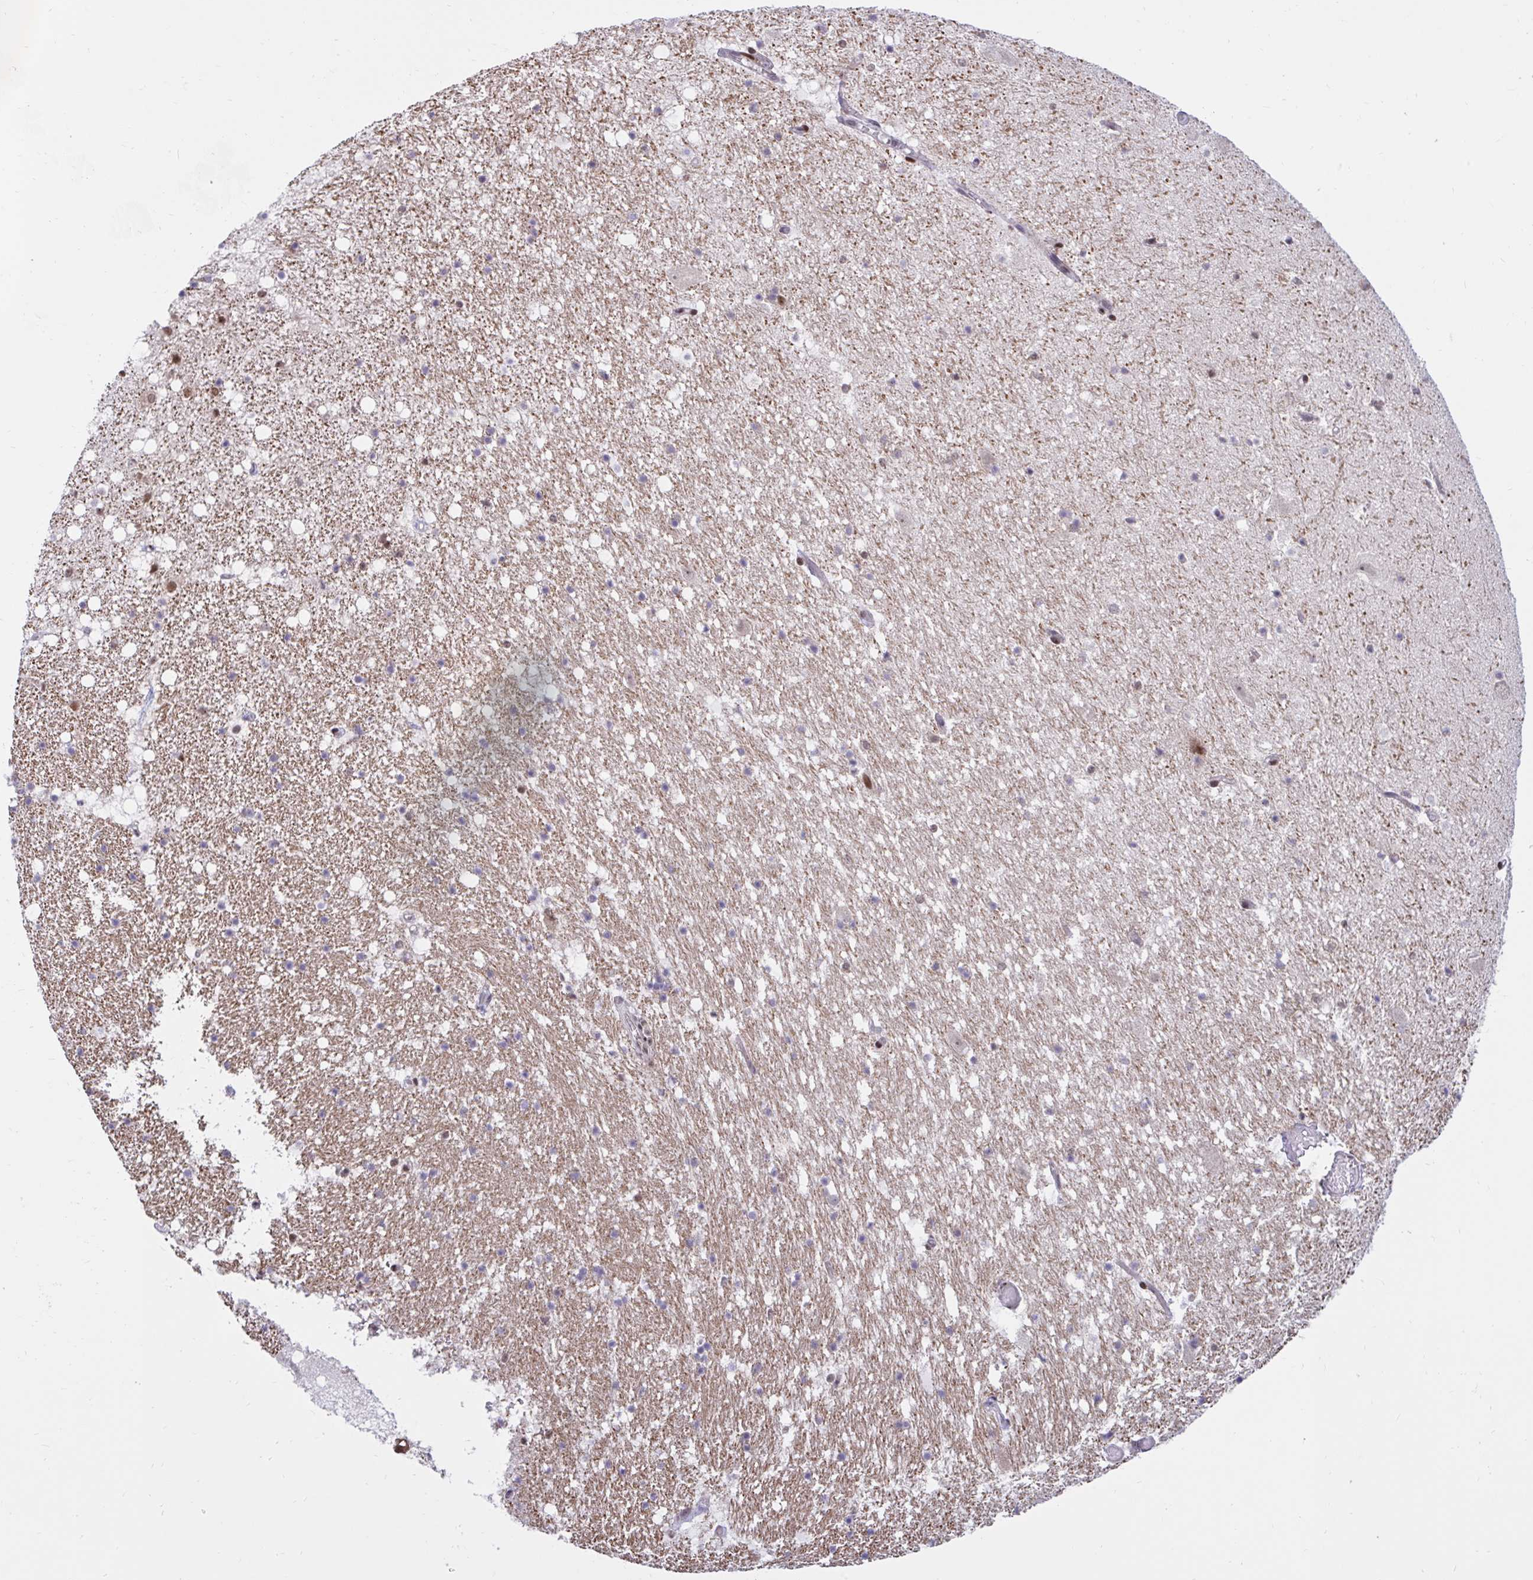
{"staining": {"intensity": "weak", "quantity": "<25%", "location": "nuclear"}, "tissue": "hippocampus", "cell_type": "Glial cells", "image_type": "normal", "snomed": [{"axis": "morphology", "description": "Normal tissue, NOS"}, {"axis": "topography", "description": "Hippocampus"}], "caption": "IHC image of normal hippocampus: human hippocampus stained with DAB (3,3'-diaminobenzidine) displays no significant protein expression in glial cells.", "gene": "PHF10", "patient": {"sex": "female", "age": 42}}